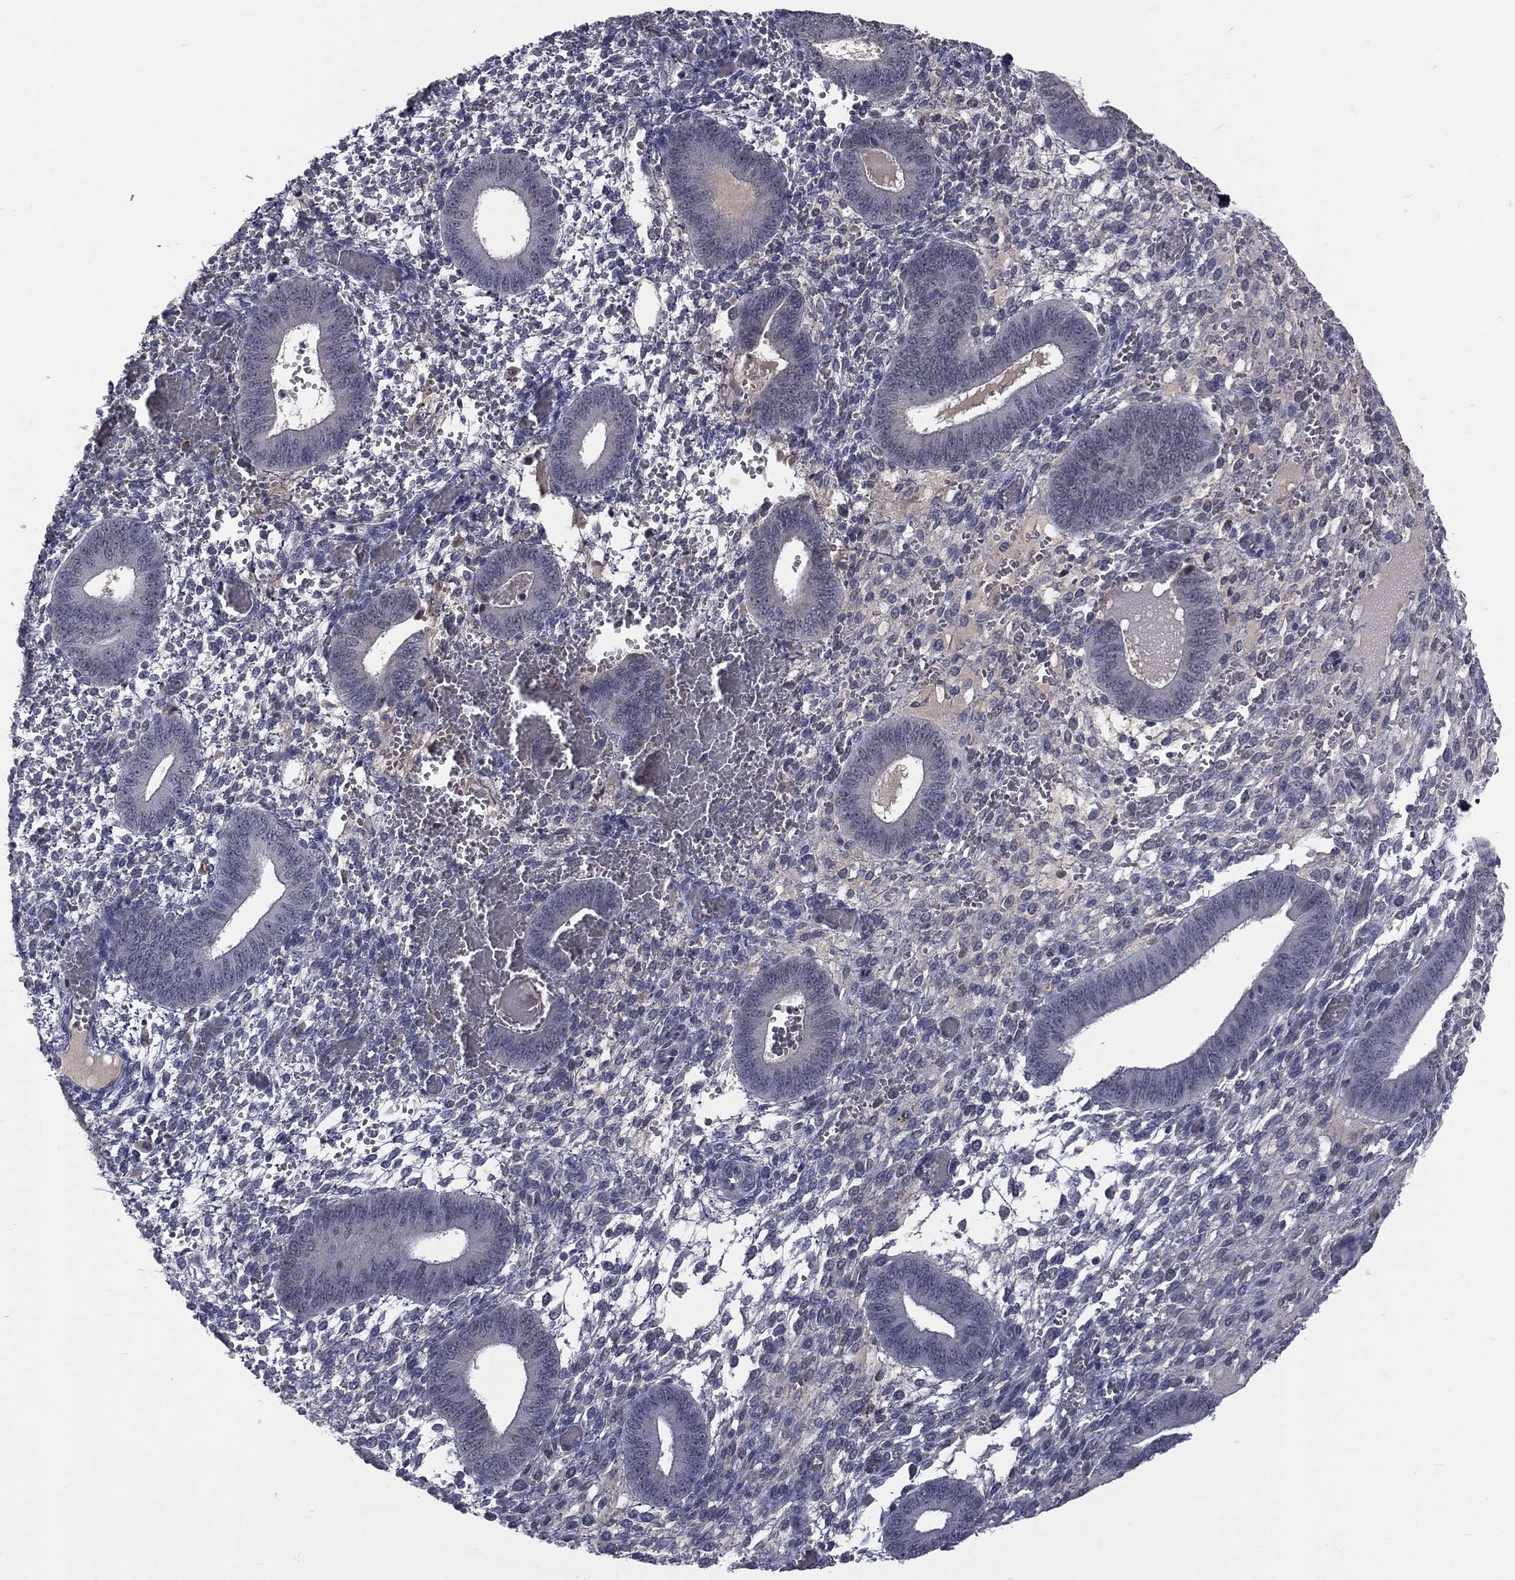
{"staining": {"intensity": "negative", "quantity": "none", "location": "none"}, "tissue": "endometrium", "cell_type": "Cells in endometrial stroma", "image_type": "normal", "snomed": [{"axis": "morphology", "description": "Normal tissue, NOS"}, {"axis": "topography", "description": "Endometrium"}], "caption": "High power microscopy image of an immunohistochemistry image of normal endometrium, revealing no significant staining in cells in endometrial stroma.", "gene": "DSG4", "patient": {"sex": "female", "age": 42}}